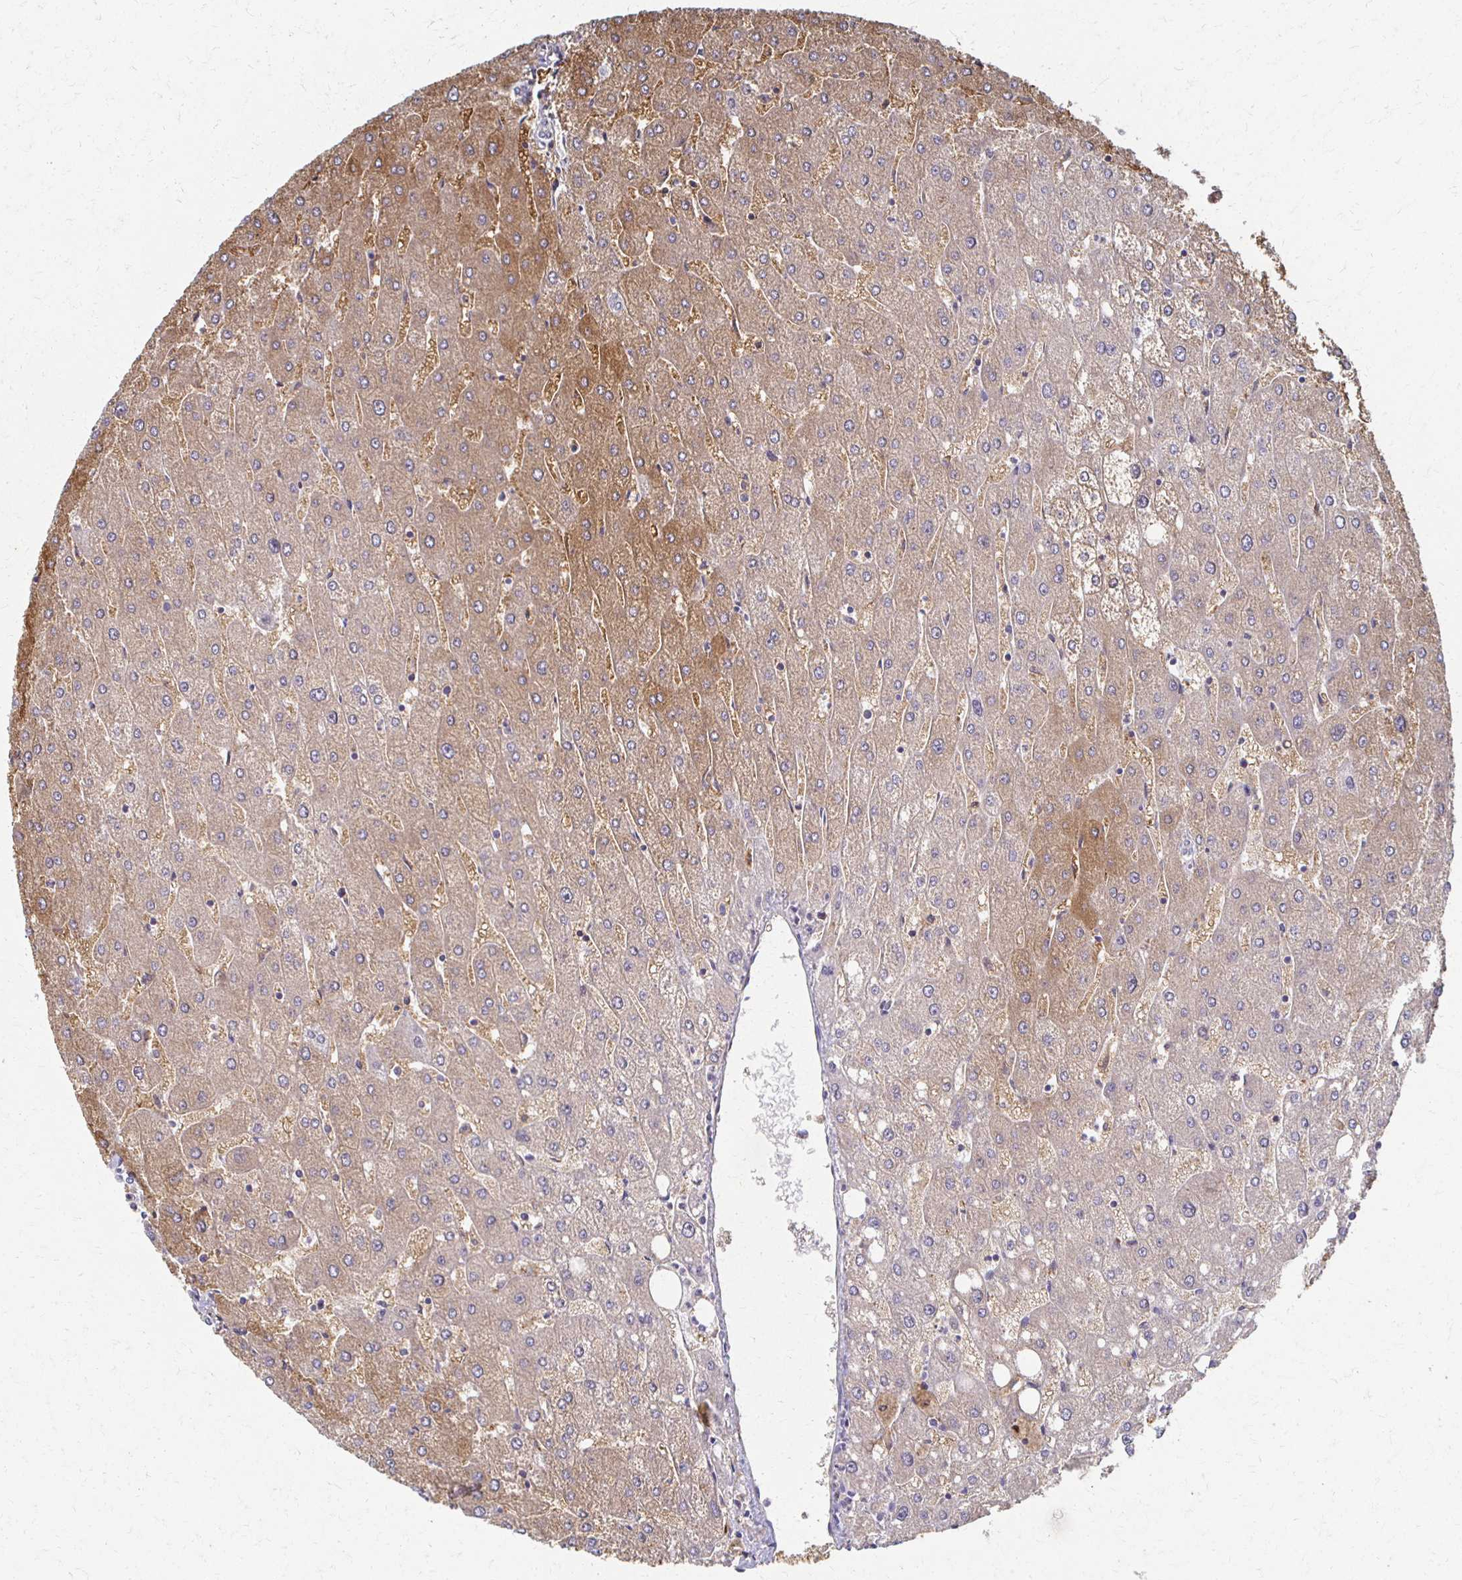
{"staining": {"intensity": "negative", "quantity": "none", "location": "none"}, "tissue": "liver", "cell_type": "Cholangiocytes", "image_type": "normal", "snomed": [{"axis": "morphology", "description": "Normal tissue, NOS"}, {"axis": "topography", "description": "Liver"}], "caption": "Immunohistochemistry image of benign liver: liver stained with DAB reveals no significant protein expression in cholangiocytes.", "gene": "CX3CR1", "patient": {"sex": "male", "age": 67}}